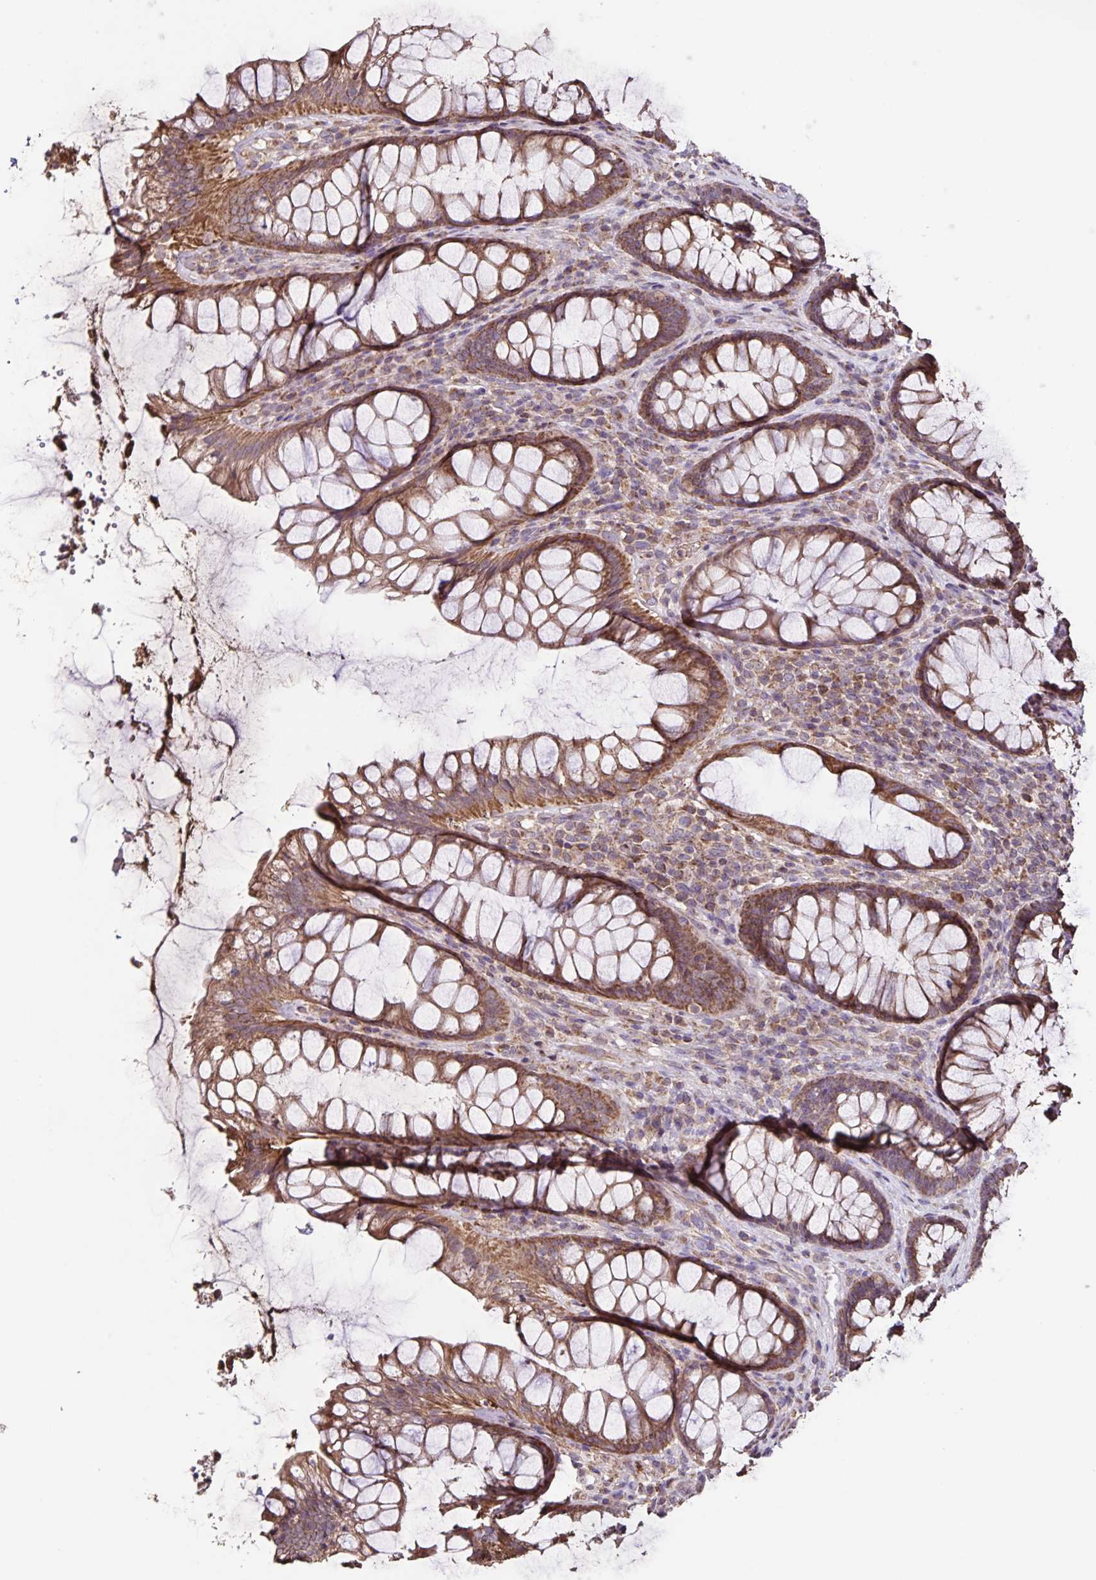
{"staining": {"intensity": "moderate", "quantity": ">75%", "location": "cytoplasmic/membranous"}, "tissue": "rectum", "cell_type": "Glandular cells", "image_type": "normal", "snomed": [{"axis": "morphology", "description": "Normal tissue, NOS"}, {"axis": "topography", "description": "Rectum"}], "caption": "Protein analysis of normal rectum demonstrates moderate cytoplasmic/membranous staining in approximately >75% of glandular cells. (DAB (3,3'-diaminobenzidine) = brown stain, brightfield microscopy at high magnification).", "gene": "MAN1A1", "patient": {"sex": "male", "age": 72}}